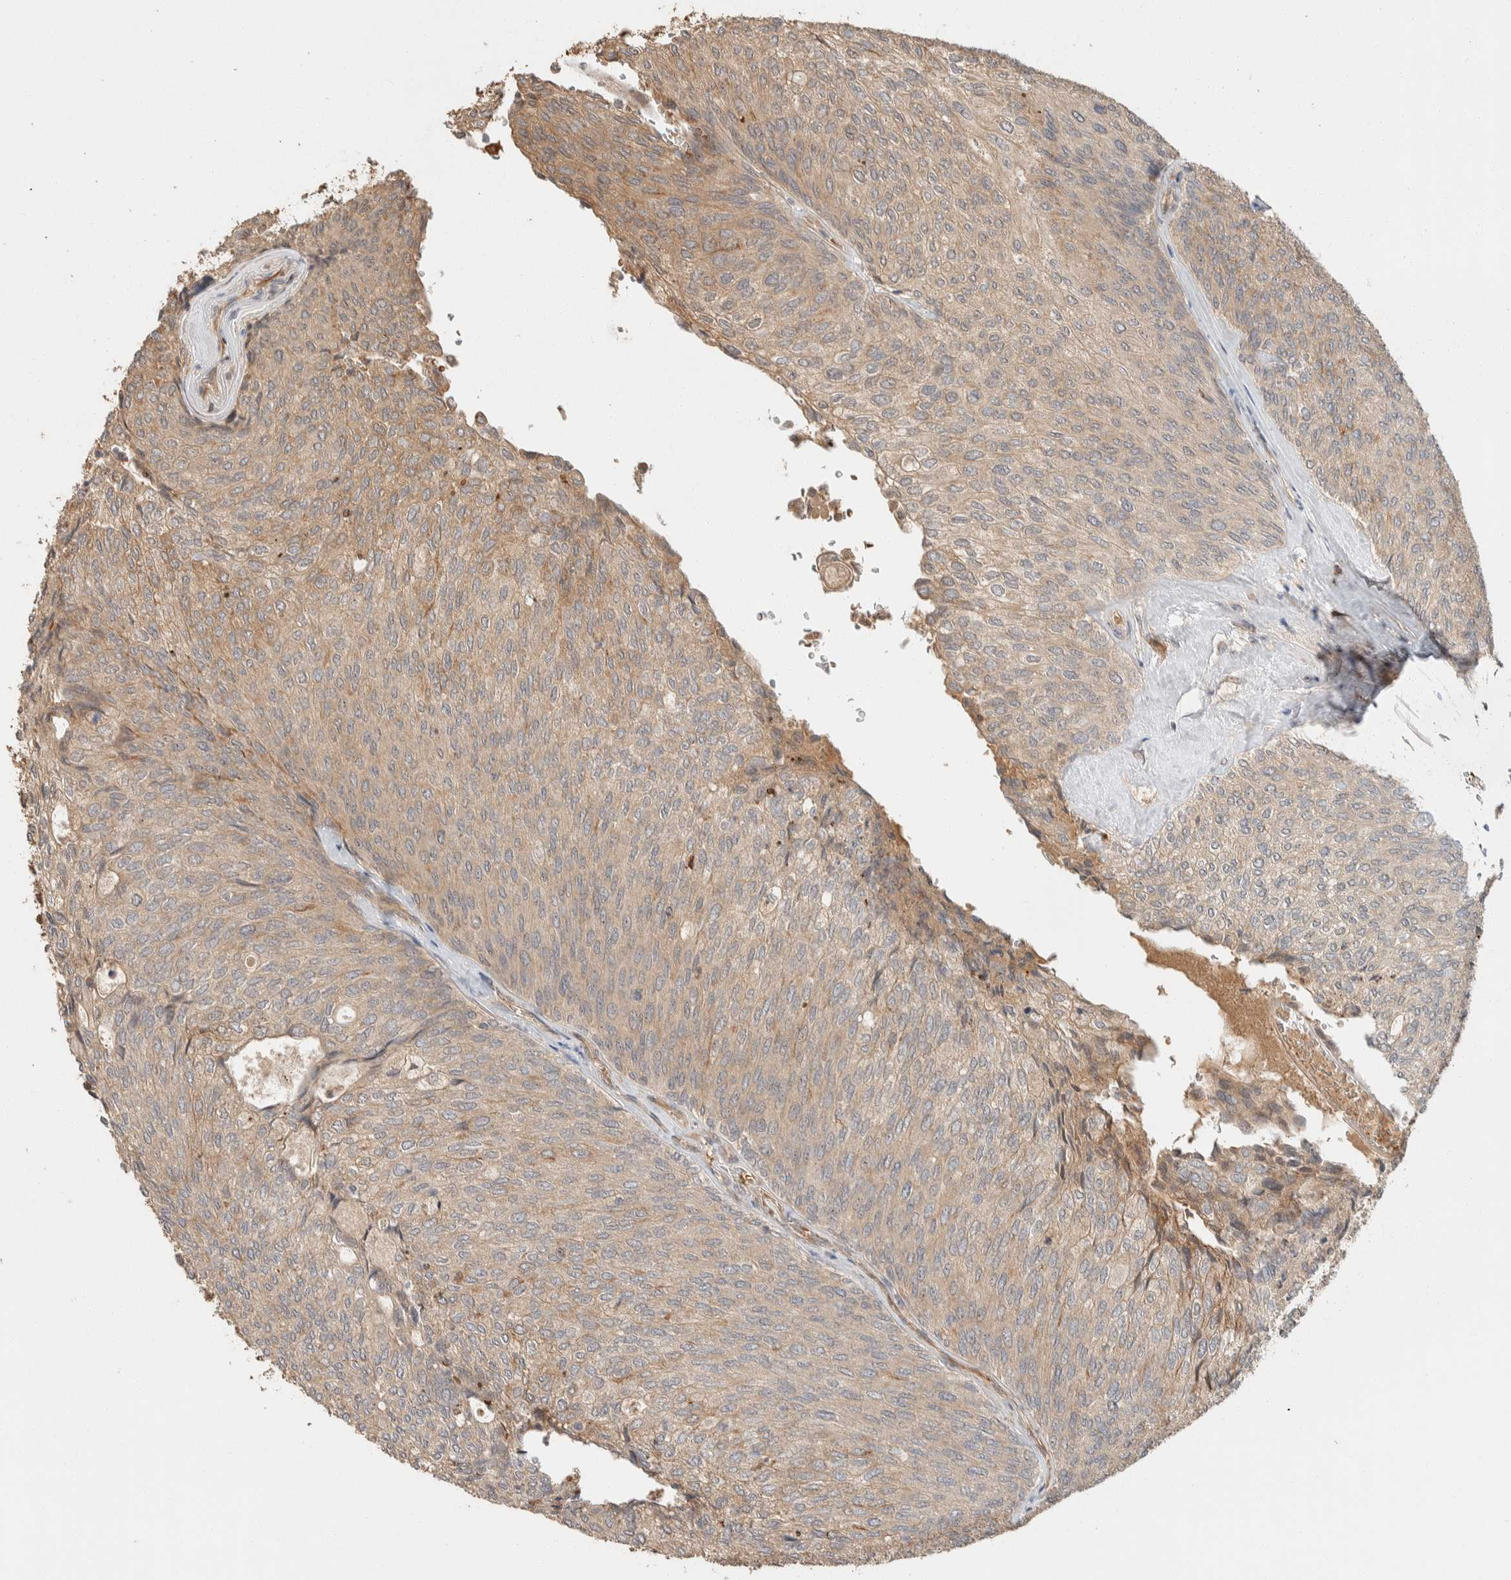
{"staining": {"intensity": "moderate", "quantity": ">75%", "location": "cytoplasmic/membranous"}, "tissue": "urothelial cancer", "cell_type": "Tumor cells", "image_type": "cancer", "snomed": [{"axis": "morphology", "description": "Urothelial carcinoma, Low grade"}, {"axis": "topography", "description": "Urinary bladder"}], "caption": "High-magnification brightfield microscopy of urothelial cancer stained with DAB (brown) and counterstained with hematoxylin (blue). tumor cells exhibit moderate cytoplasmic/membranous positivity is present in approximately>75% of cells.", "gene": "ZBTB2", "patient": {"sex": "female", "age": 79}}